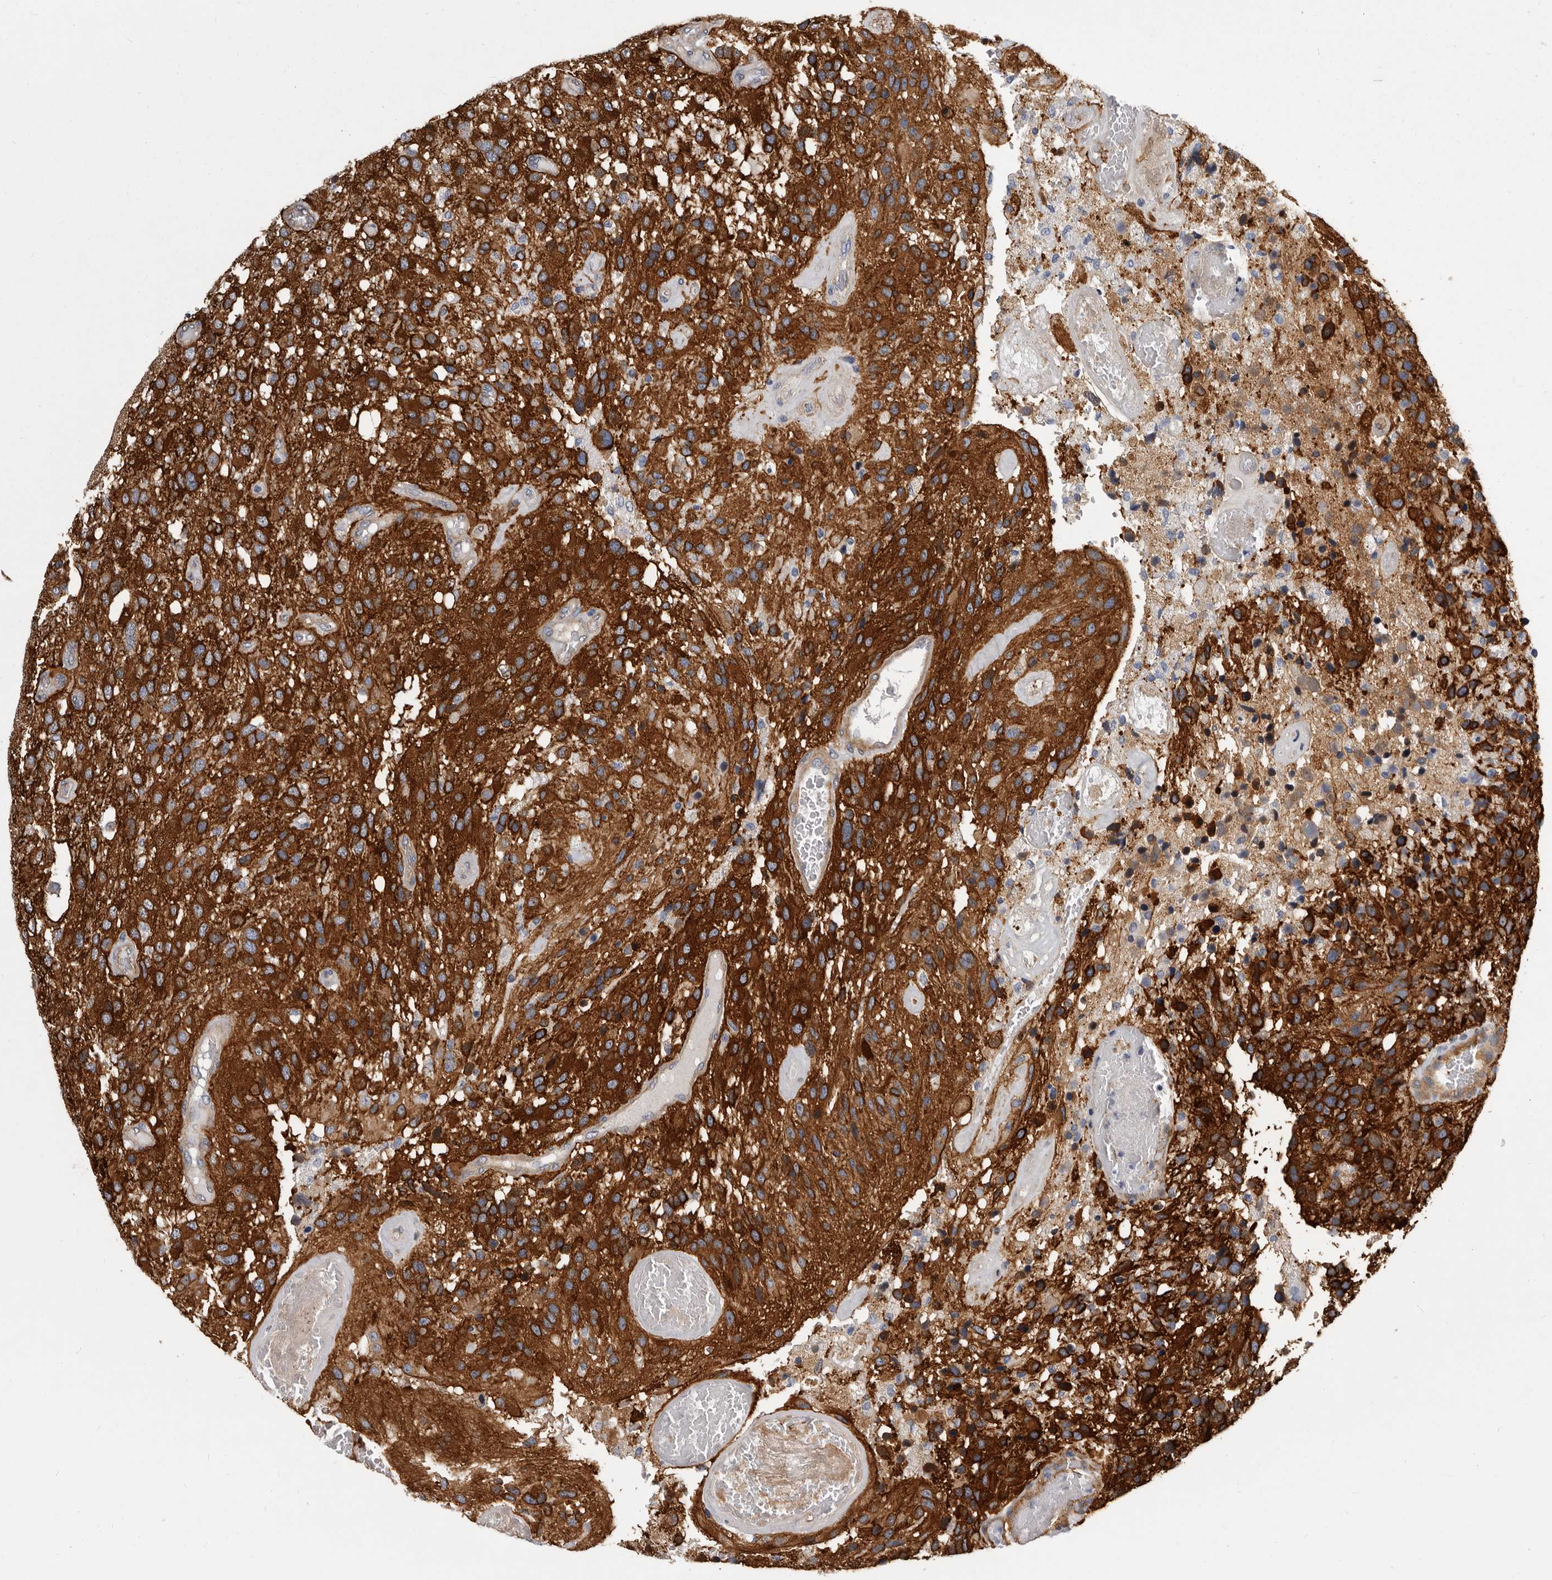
{"staining": {"intensity": "strong", "quantity": ">75%", "location": "cytoplasmic/membranous"}, "tissue": "glioma", "cell_type": "Tumor cells", "image_type": "cancer", "snomed": [{"axis": "morphology", "description": "Glioma, malignant, High grade"}, {"axis": "topography", "description": "Brain"}], "caption": "DAB immunohistochemical staining of glioma reveals strong cytoplasmic/membranous protein staining in approximately >75% of tumor cells.", "gene": "ENAH", "patient": {"sex": "female", "age": 58}}